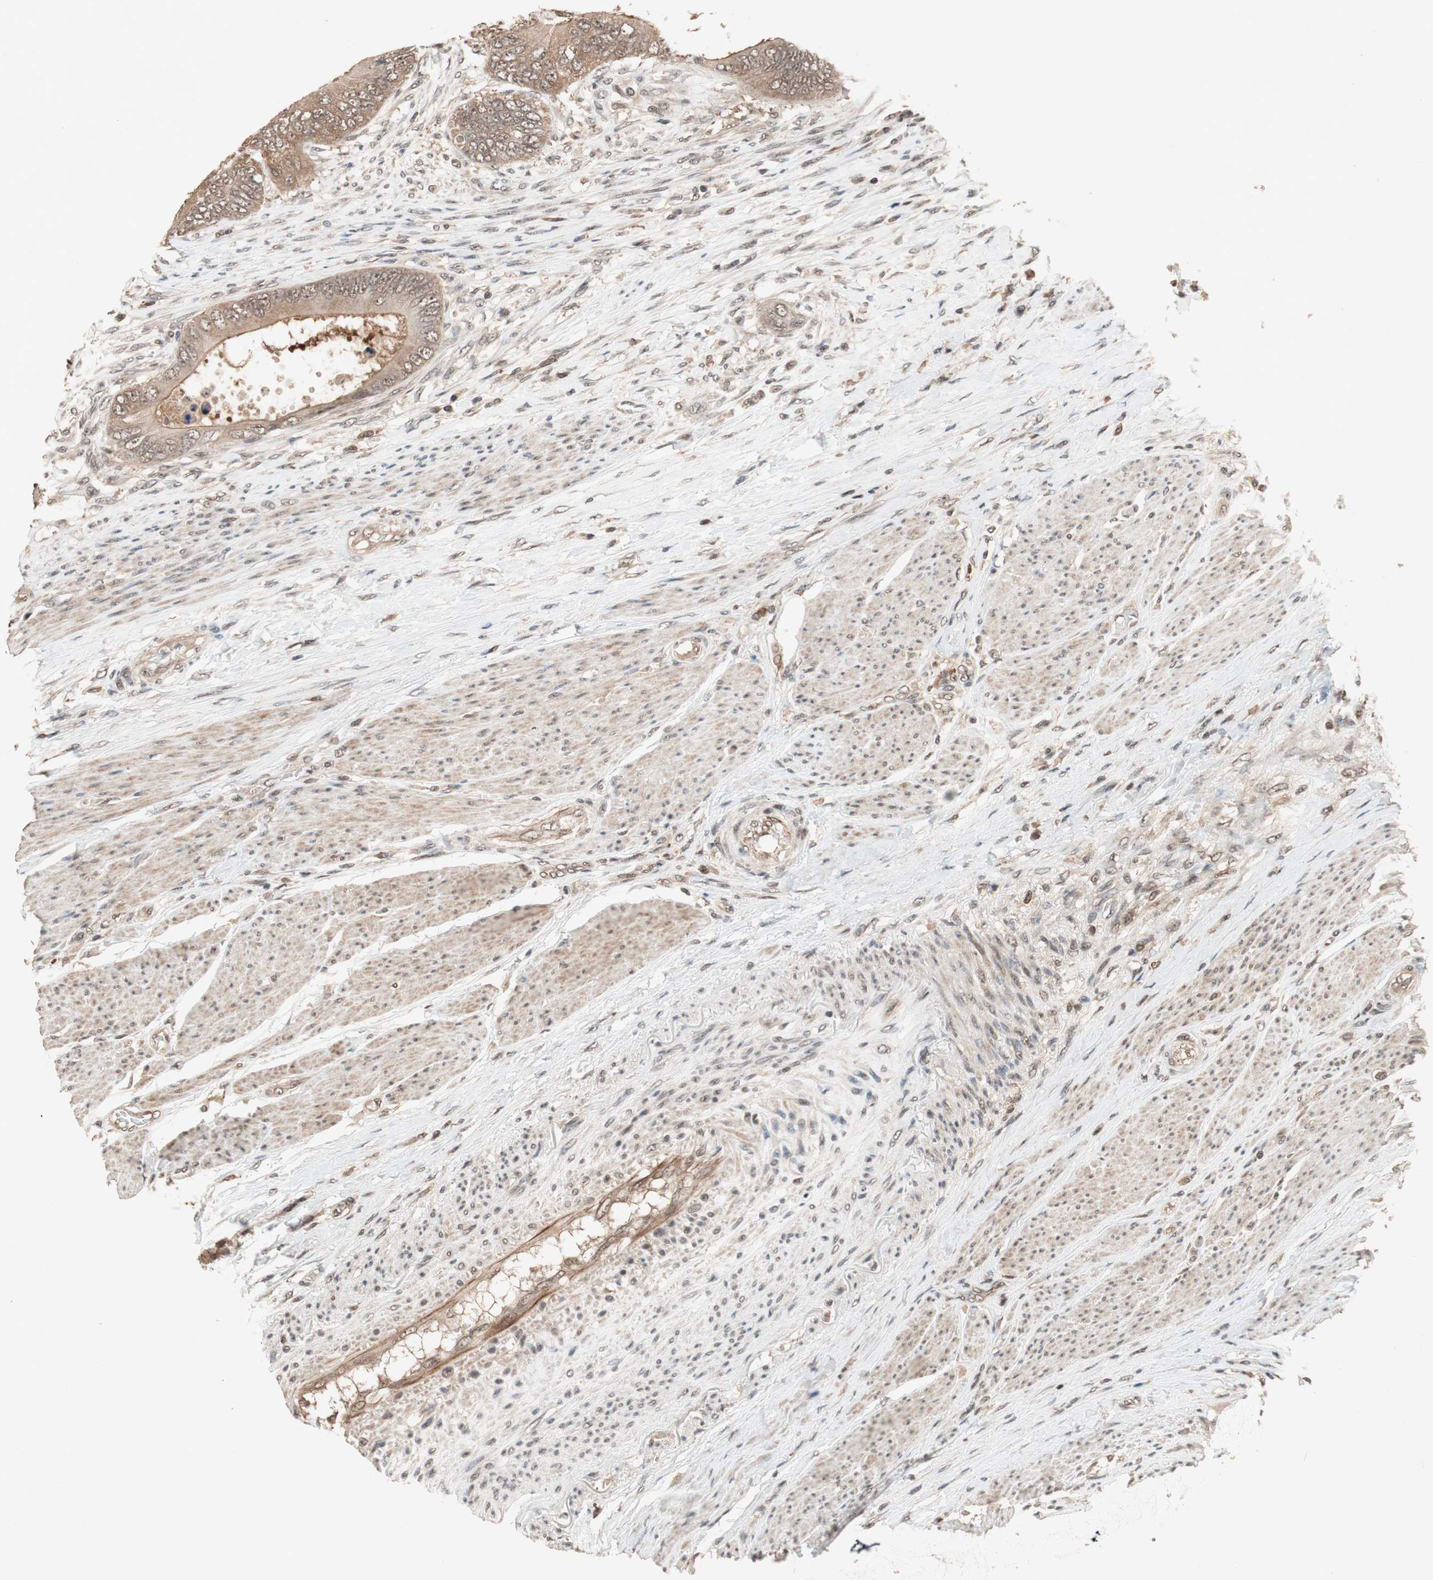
{"staining": {"intensity": "moderate", "quantity": ">75%", "location": "cytoplasmic/membranous,nuclear"}, "tissue": "colorectal cancer", "cell_type": "Tumor cells", "image_type": "cancer", "snomed": [{"axis": "morphology", "description": "Adenocarcinoma, NOS"}, {"axis": "topography", "description": "Rectum"}], "caption": "Tumor cells reveal medium levels of moderate cytoplasmic/membranous and nuclear expression in approximately >75% of cells in colorectal cancer (adenocarcinoma). (DAB (3,3'-diaminobenzidine) IHC with brightfield microscopy, high magnification).", "gene": "GART", "patient": {"sex": "female", "age": 77}}